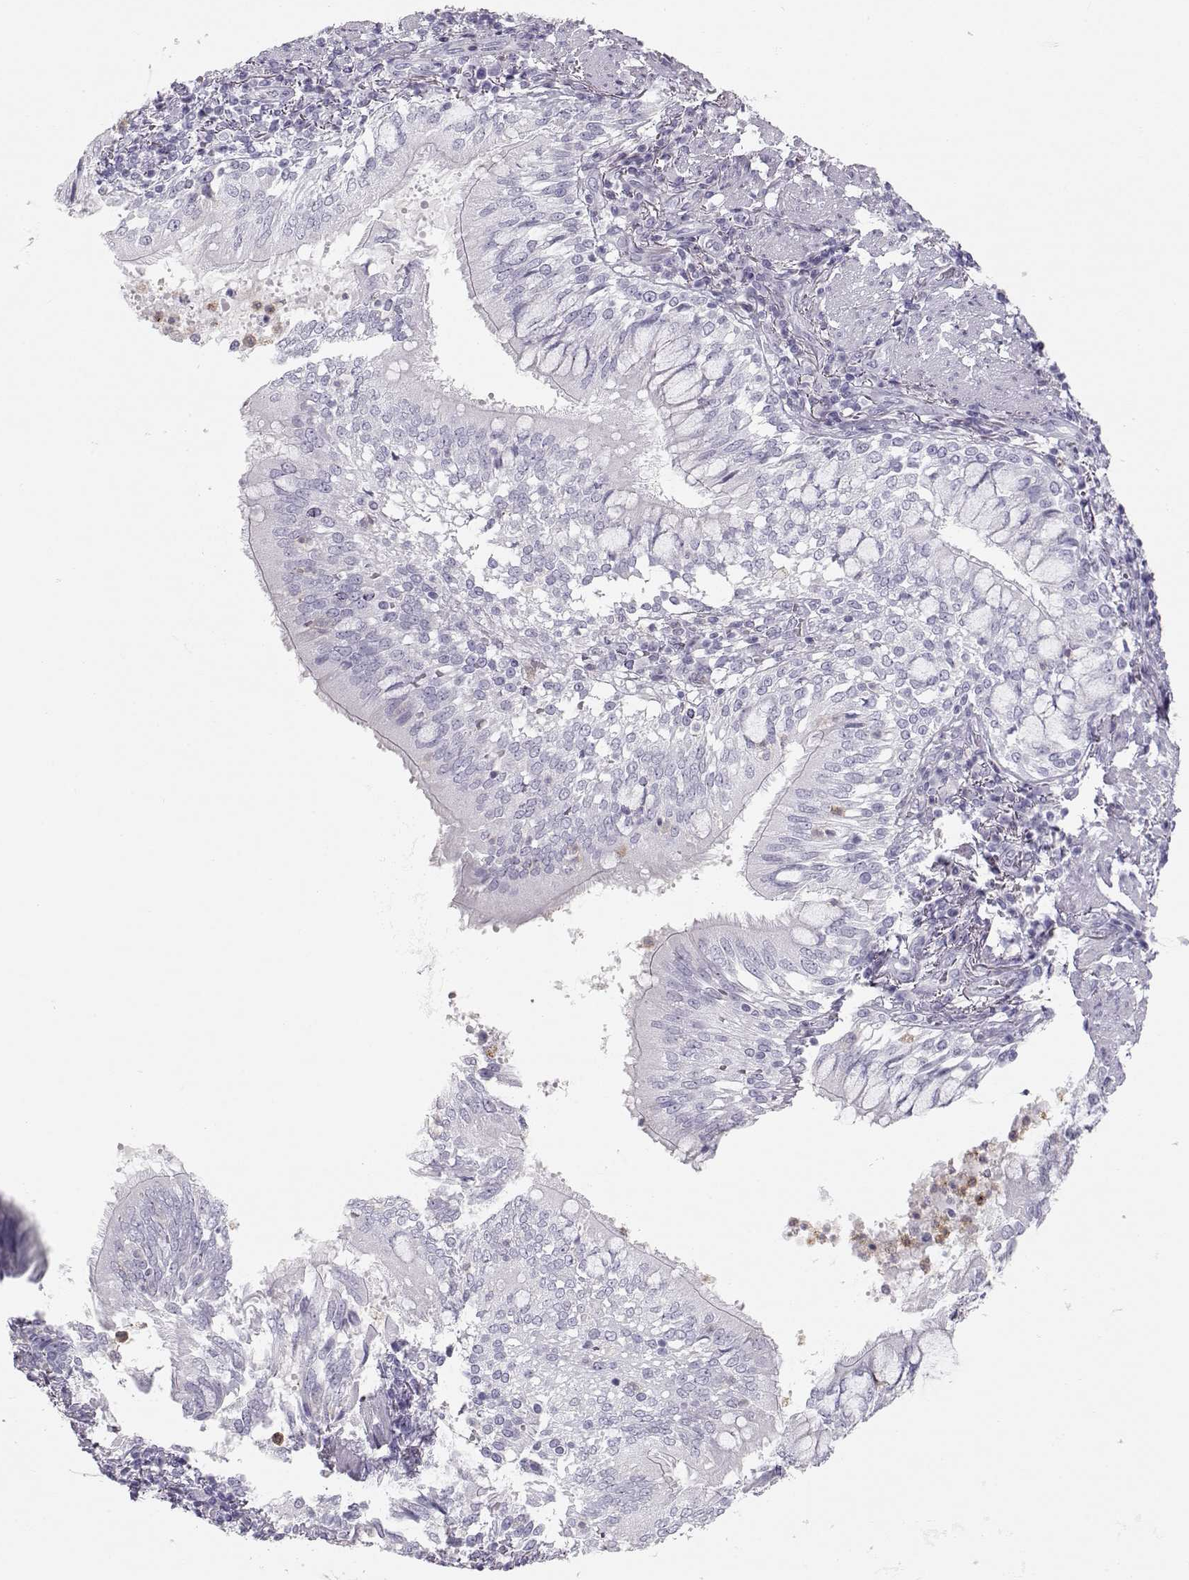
{"staining": {"intensity": "negative", "quantity": "none", "location": "none"}, "tissue": "lung cancer", "cell_type": "Tumor cells", "image_type": "cancer", "snomed": [{"axis": "morphology", "description": "Normal tissue, NOS"}, {"axis": "morphology", "description": "Squamous cell carcinoma, NOS"}, {"axis": "topography", "description": "Bronchus"}, {"axis": "topography", "description": "Lung"}], "caption": "DAB (3,3'-diaminobenzidine) immunohistochemical staining of human lung squamous cell carcinoma demonstrates no significant positivity in tumor cells.", "gene": "MIP", "patient": {"sex": "male", "age": 64}}